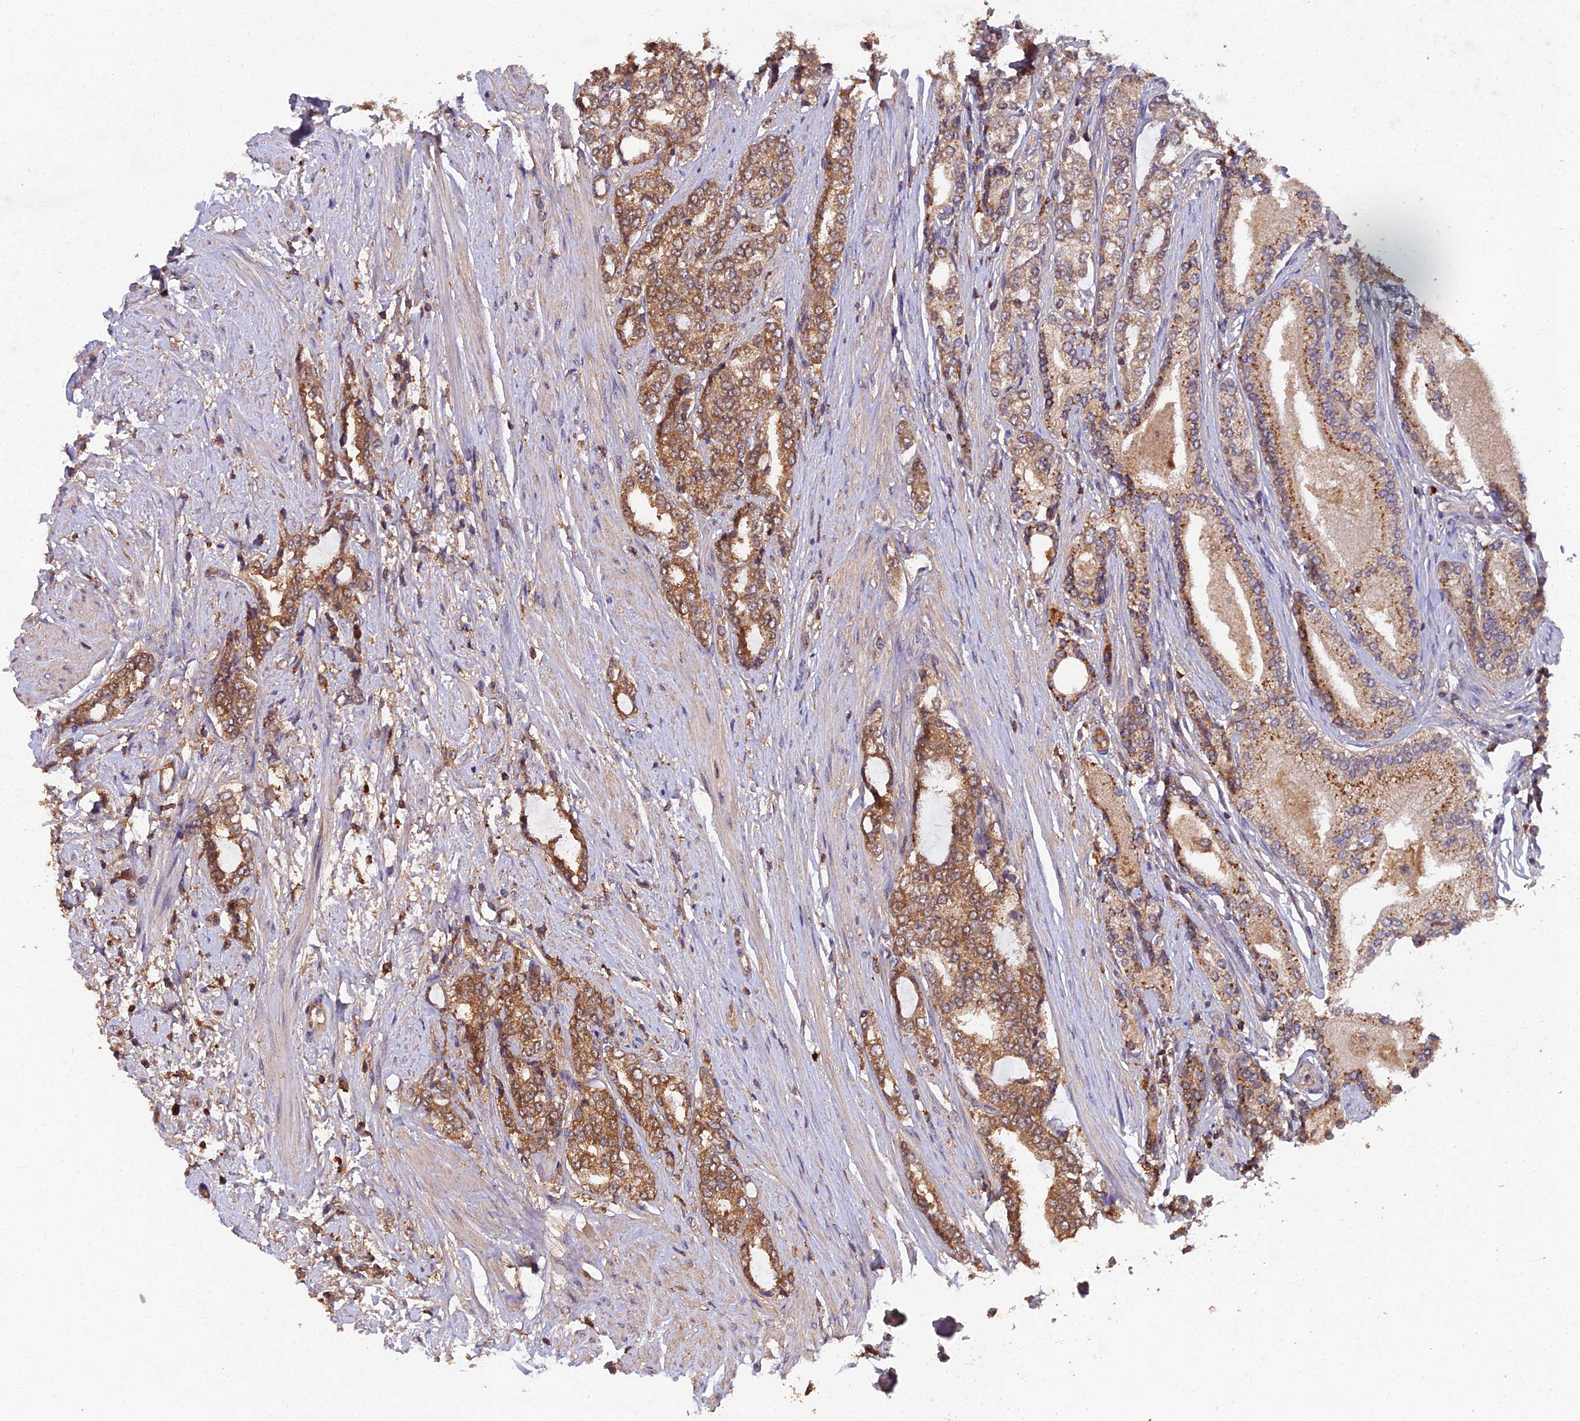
{"staining": {"intensity": "moderate", "quantity": ">75%", "location": "cytoplasmic/membranous"}, "tissue": "prostate cancer", "cell_type": "Tumor cells", "image_type": "cancer", "snomed": [{"axis": "morphology", "description": "Adenocarcinoma, High grade"}, {"axis": "topography", "description": "Prostate"}], "caption": "IHC (DAB (3,3'-diaminobenzidine)) staining of human adenocarcinoma (high-grade) (prostate) displays moderate cytoplasmic/membranous protein expression in about >75% of tumor cells.", "gene": "TMEM258", "patient": {"sex": "male", "age": 64}}